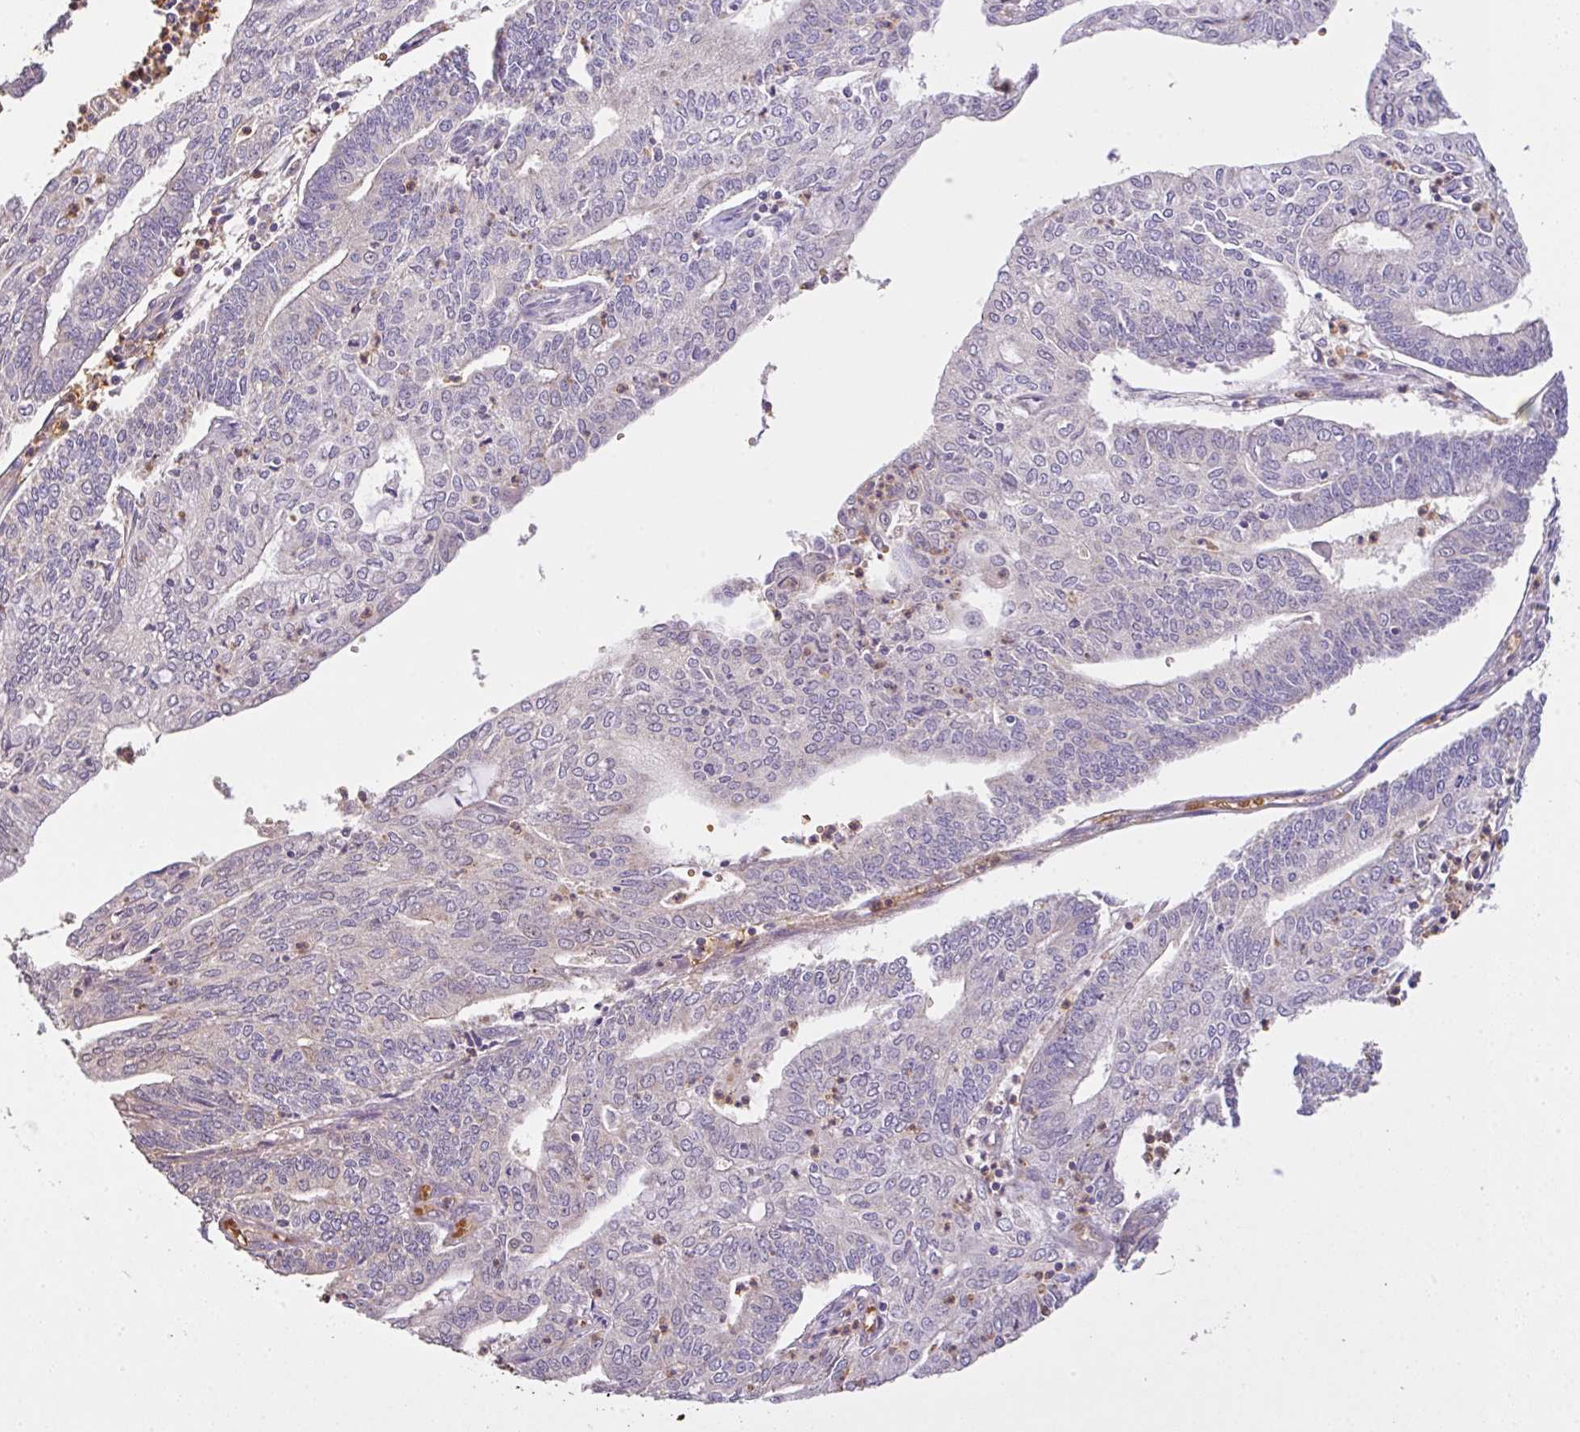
{"staining": {"intensity": "negative", "quantity": "none", "location": "none"}, "tissue": "endometrial cancer", "cell_type": "Tumor cells", "image_type": "cancer", "snomed": [{"axis": "morphology", "description": "Adenocarcinoma, NOS"}, {"axis": "topography", "description": "Endometrium"}], "caption": "High power microscopy photomicrograph of an immunohistochemistry micrograph of endometrial cancer (adenocarcinoma), revealing no significant positivity in tumor cells. (DAB (3,3'-diaminobenzidine) IHC with hematoxylin counter stain).", "gene": "C1QTNF9B", "patient": {"sex": "female", "age": 61}}